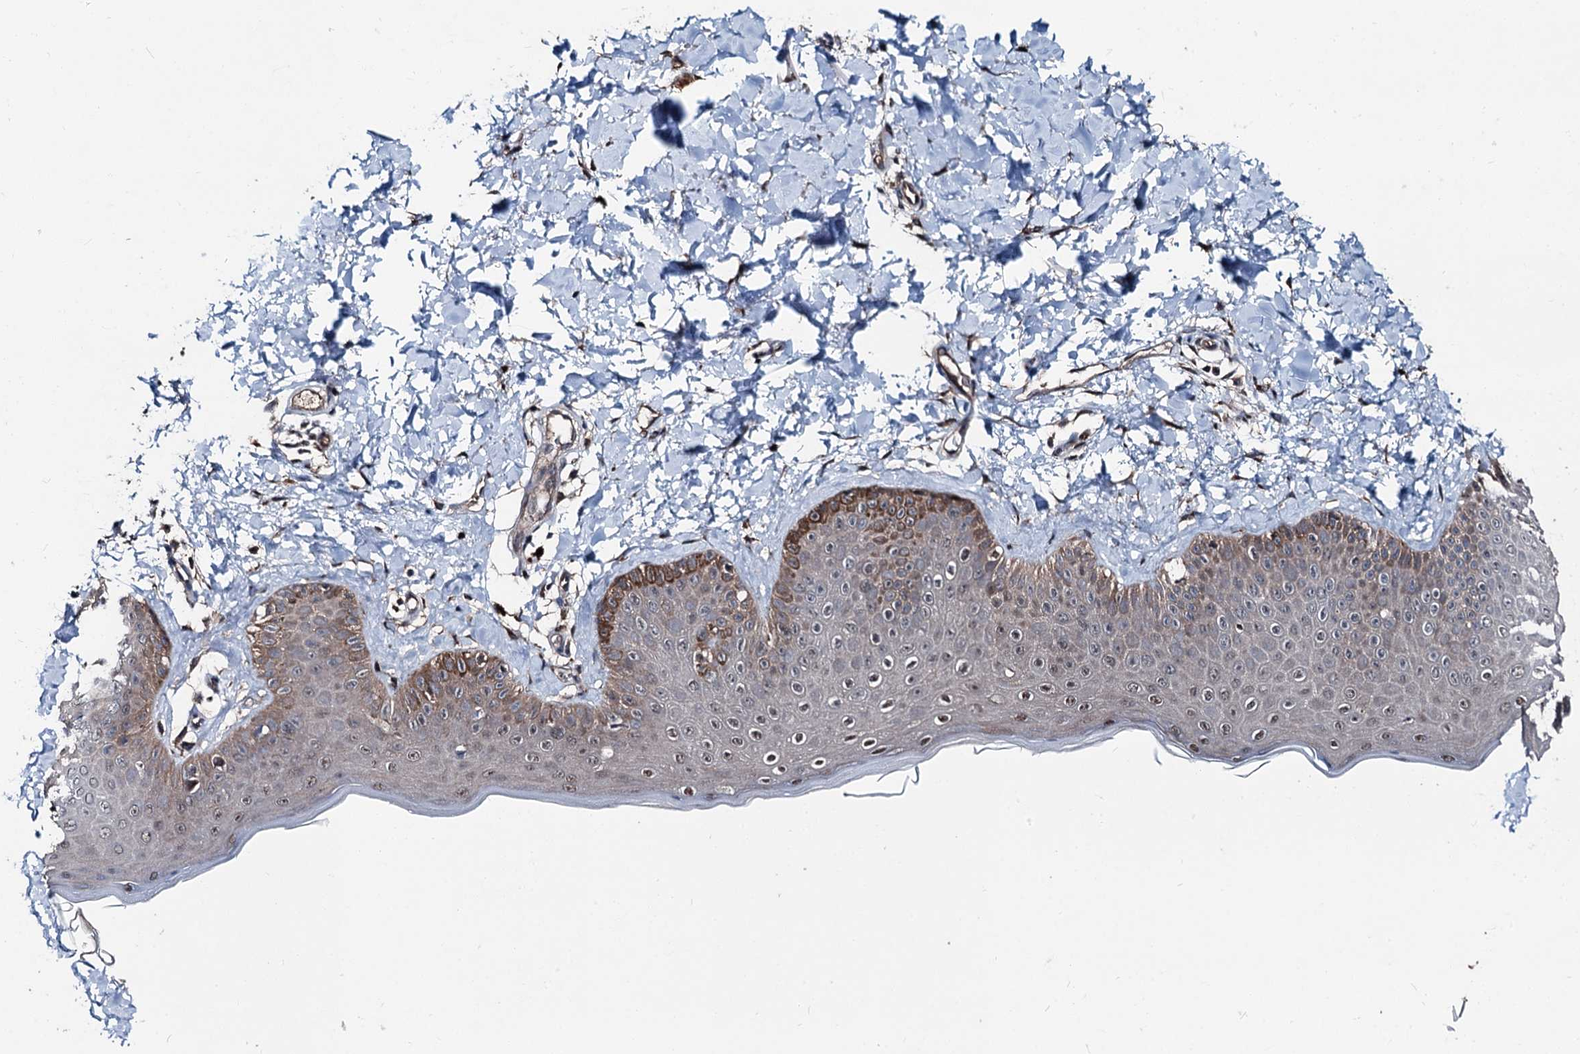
{"staining": {"intensity": "moderate", "quantity": "25%-75%", "location": "cytoplasmic/membranous,nuclear"}, "tissue": "skin", "cell_type": "Fibroblasts", "image_type": "normal", "snomed": [{"axis": "morphology", "description": "Normal tissue, NOS"}, {"axis": "topography", "description": "Skin"}], "caption": "DAB immunohistochemical staining of normal skin reveals moderate cytoplasmic/membranous,nuclear protein positivity in approximately 25%-75% of fibroblasts.", "gene": "PSMD13", "patient": {"sex": "male", "age": 52}}